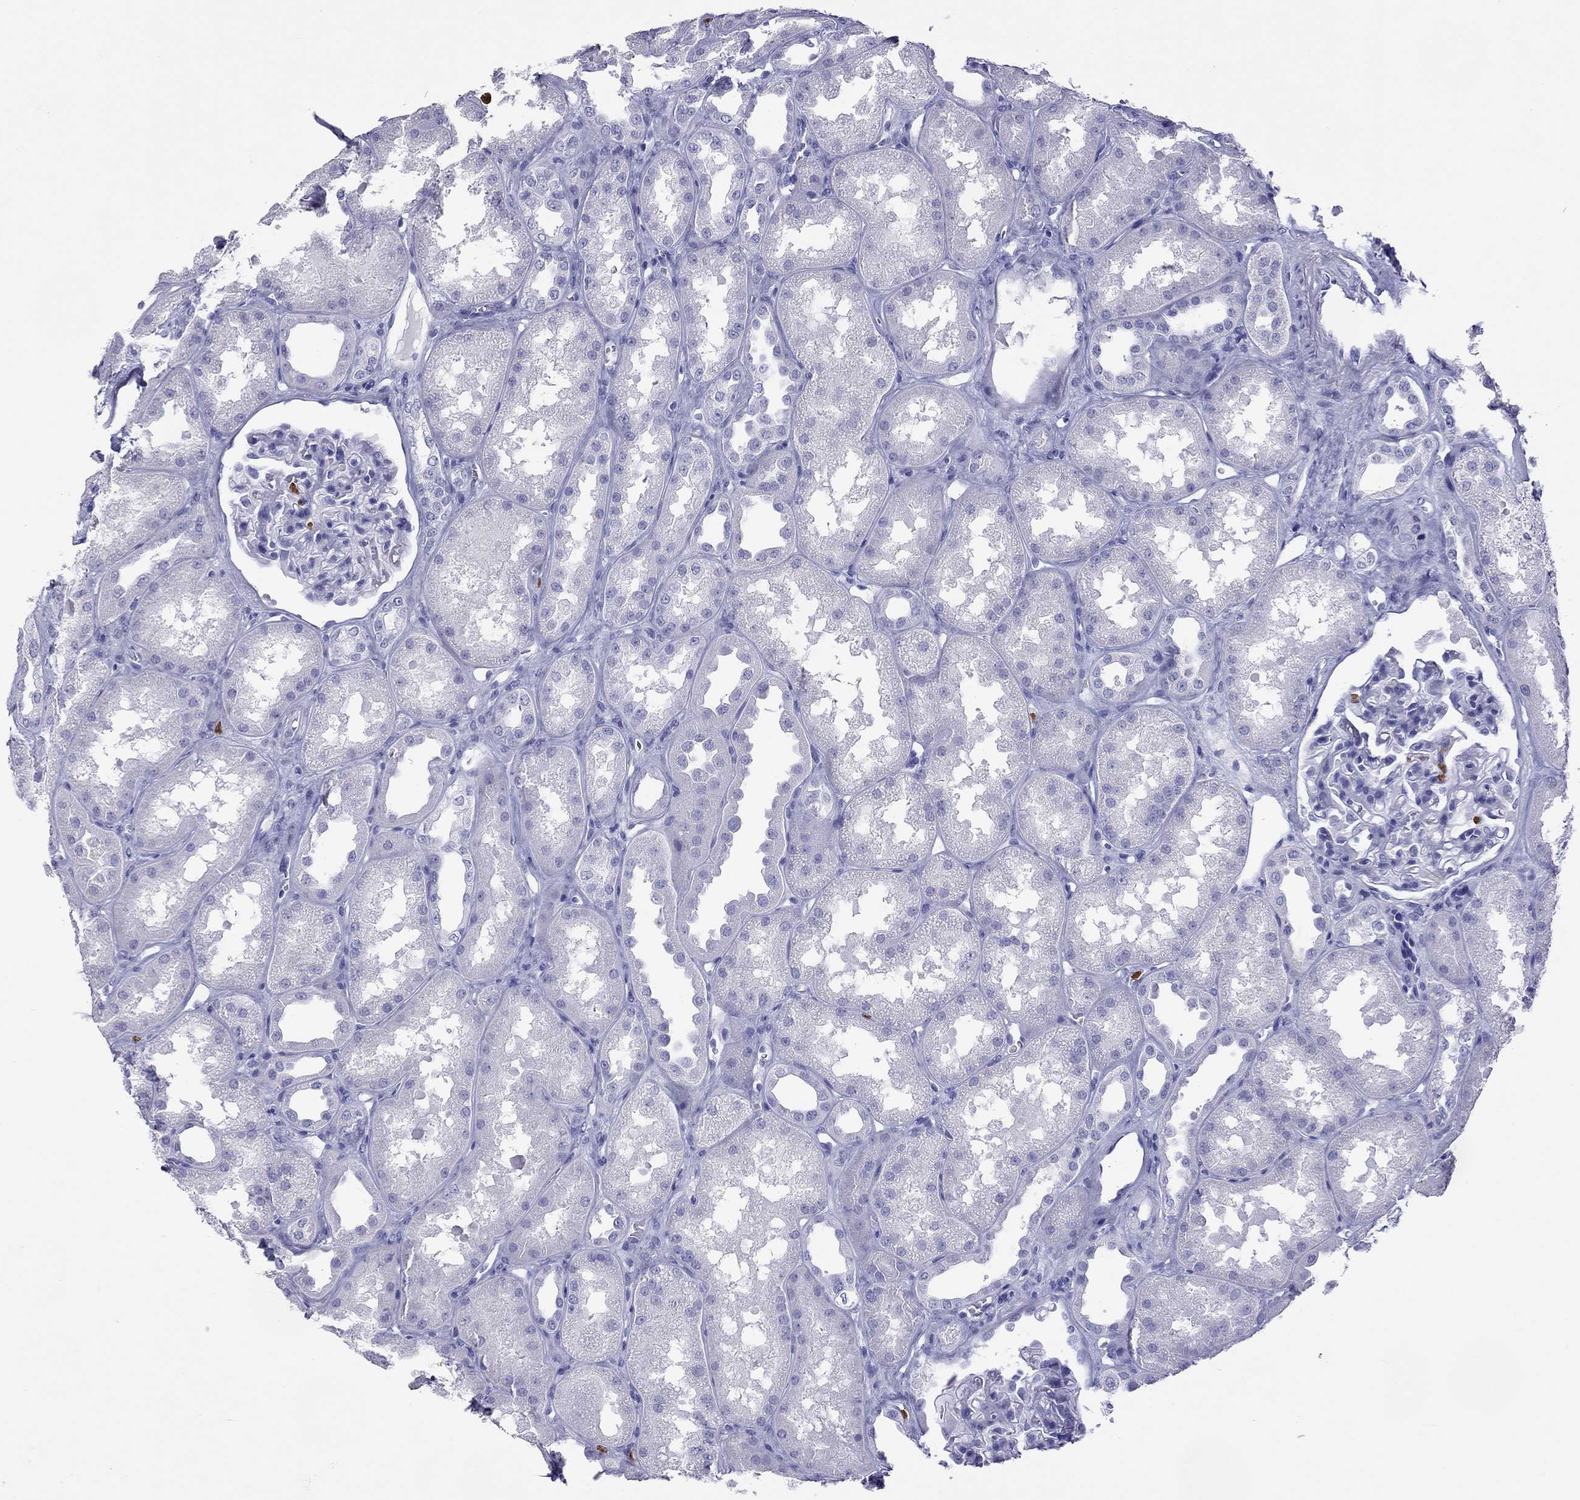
{"staining": {"intensity": "negative", "quantity": "none", "location": "none"}, "tissue": "kidney", "cell_type": "Cells in glomeruli", "image_type": "normal", "snomed": [{"axis": "morphology", "description": "Normal tissue, NOS"}, {"axis": "topography", "description": "Kidney"}], "caption": "High magnification brightfield microscopy of benign kidney stained with DAB (brown) and counterstained with hematoxylin (blue): cells in glomeruli show no significant positivity. Nuclei are stained in blue.", "gene": "SLAMF1", "patient": {"sex": "male", "age": 61}}